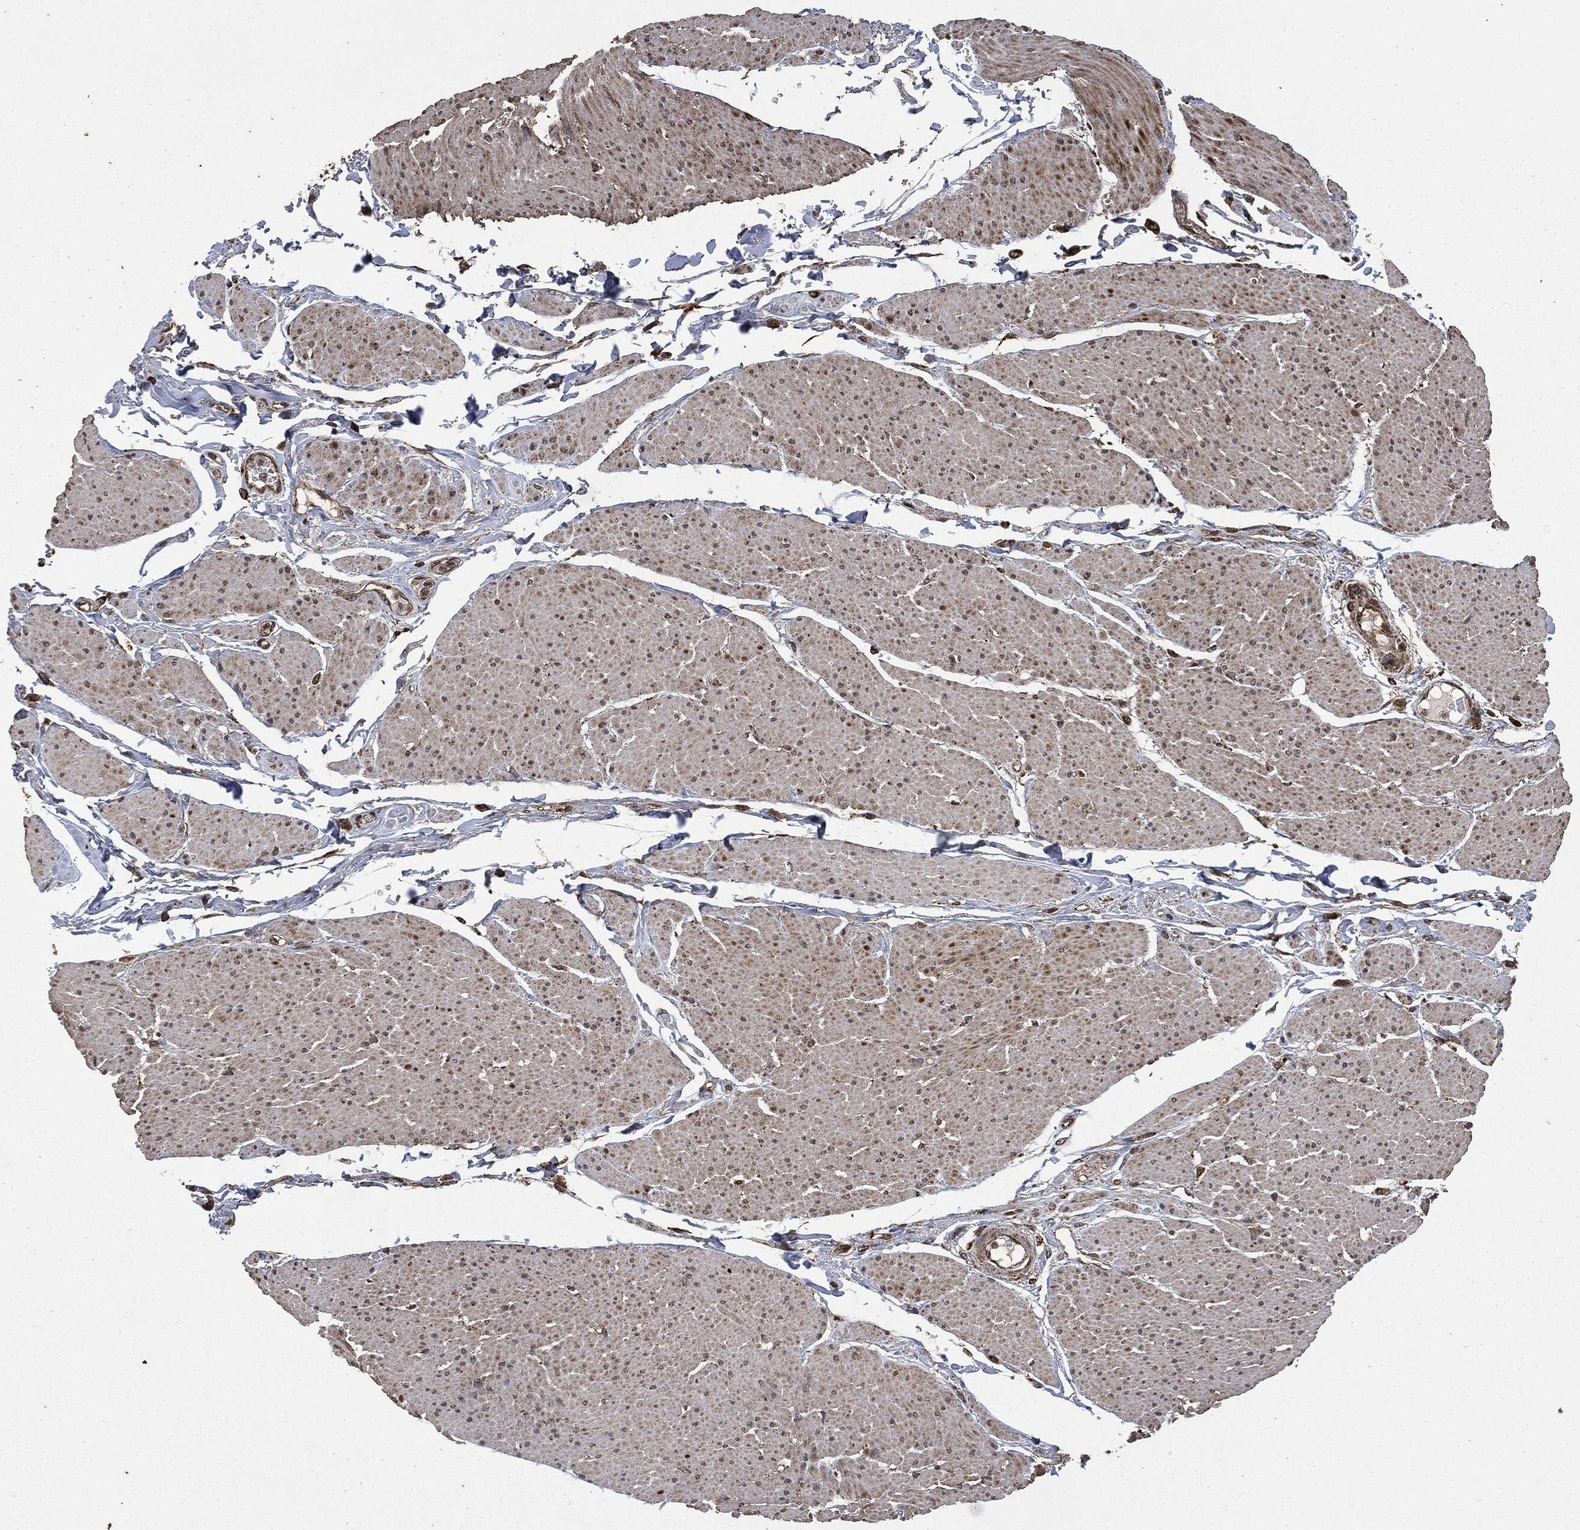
{"staining": {"intensity": "weak", "quantity": ">75%", "location": "cytoplasmic/membranous"}, "tissue": "smooth muscle", "cell_type": "Smooth muscle cells", "image_type": "normal", "snomed": [{"axis": "morphology", "description": "Normal tissue, NOS"}, {"axis": "topography", "description": "Smooth muscle"}, {"axis": "topography", "description": "Anal"}], "caption": "Immunohistochemistry (IHC) (DAB (3,3'-diaminobenzidine)) staining of unremarkable smooth muscle exhibits weak cytoplasmic/membranous protein expression in approximately >75% of smooth muscle cells. (DAB IHC with brightfield microscopy, high magnification).", "gene": "LIG3", "patient": {"sex": "male", "age": 83}}